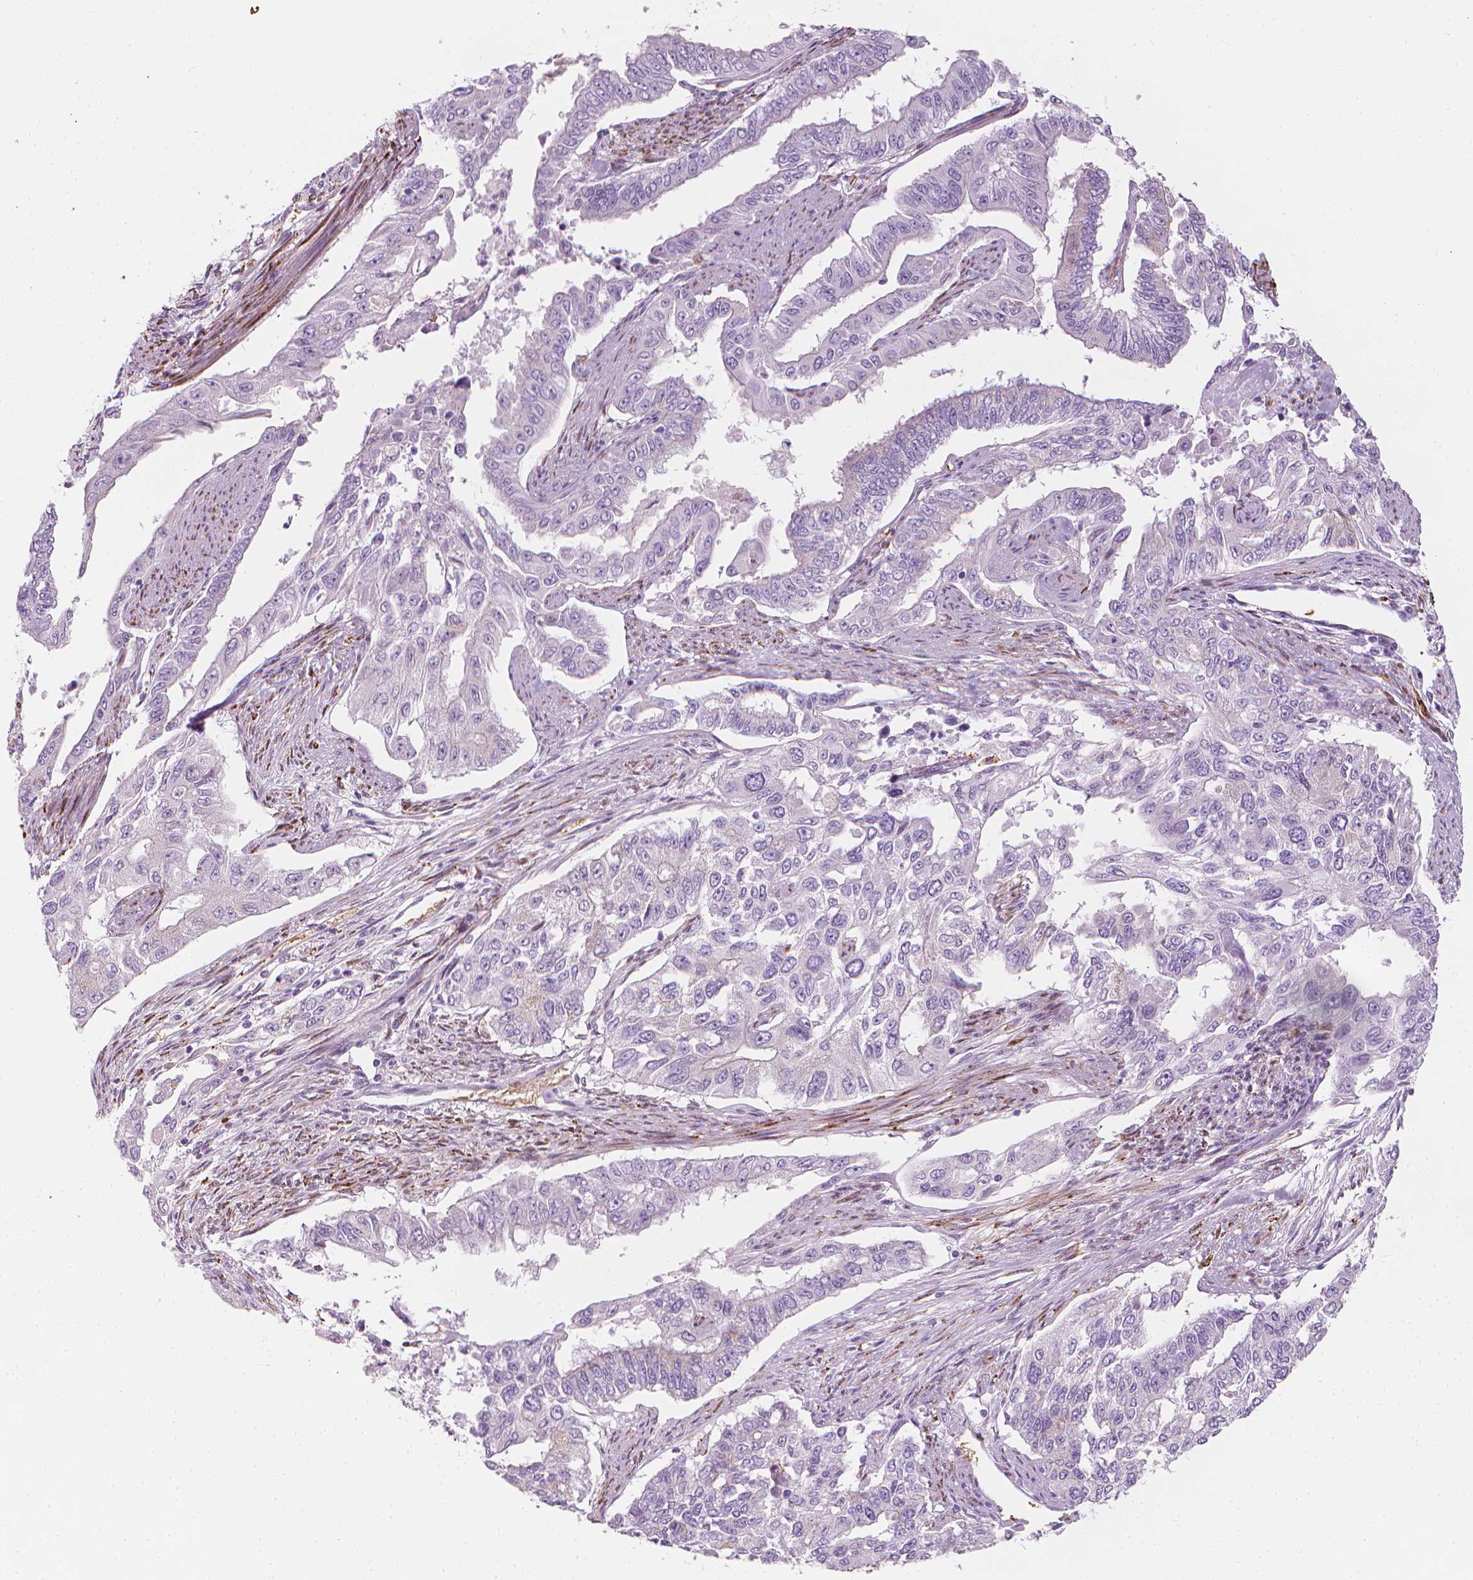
{"staining": {"intensity": "negative", "quantity": "none", "location": "none"}, "tissue": "endometrial cancer", "cell_type": "Tumor cells", "image_type": "cancer", "snomed": [{"axis": "morphology", "description": "Adenocarcinoma, NOS"}, {"axis": "topography", "description": "Uterus"}], "caption": "This is an IHC micrograph of endometrial cancer (adenocarcinoma). There is no staining in tumor cells.", "gene": "CES1", "patient": {"sex": "female", "age": 59}}